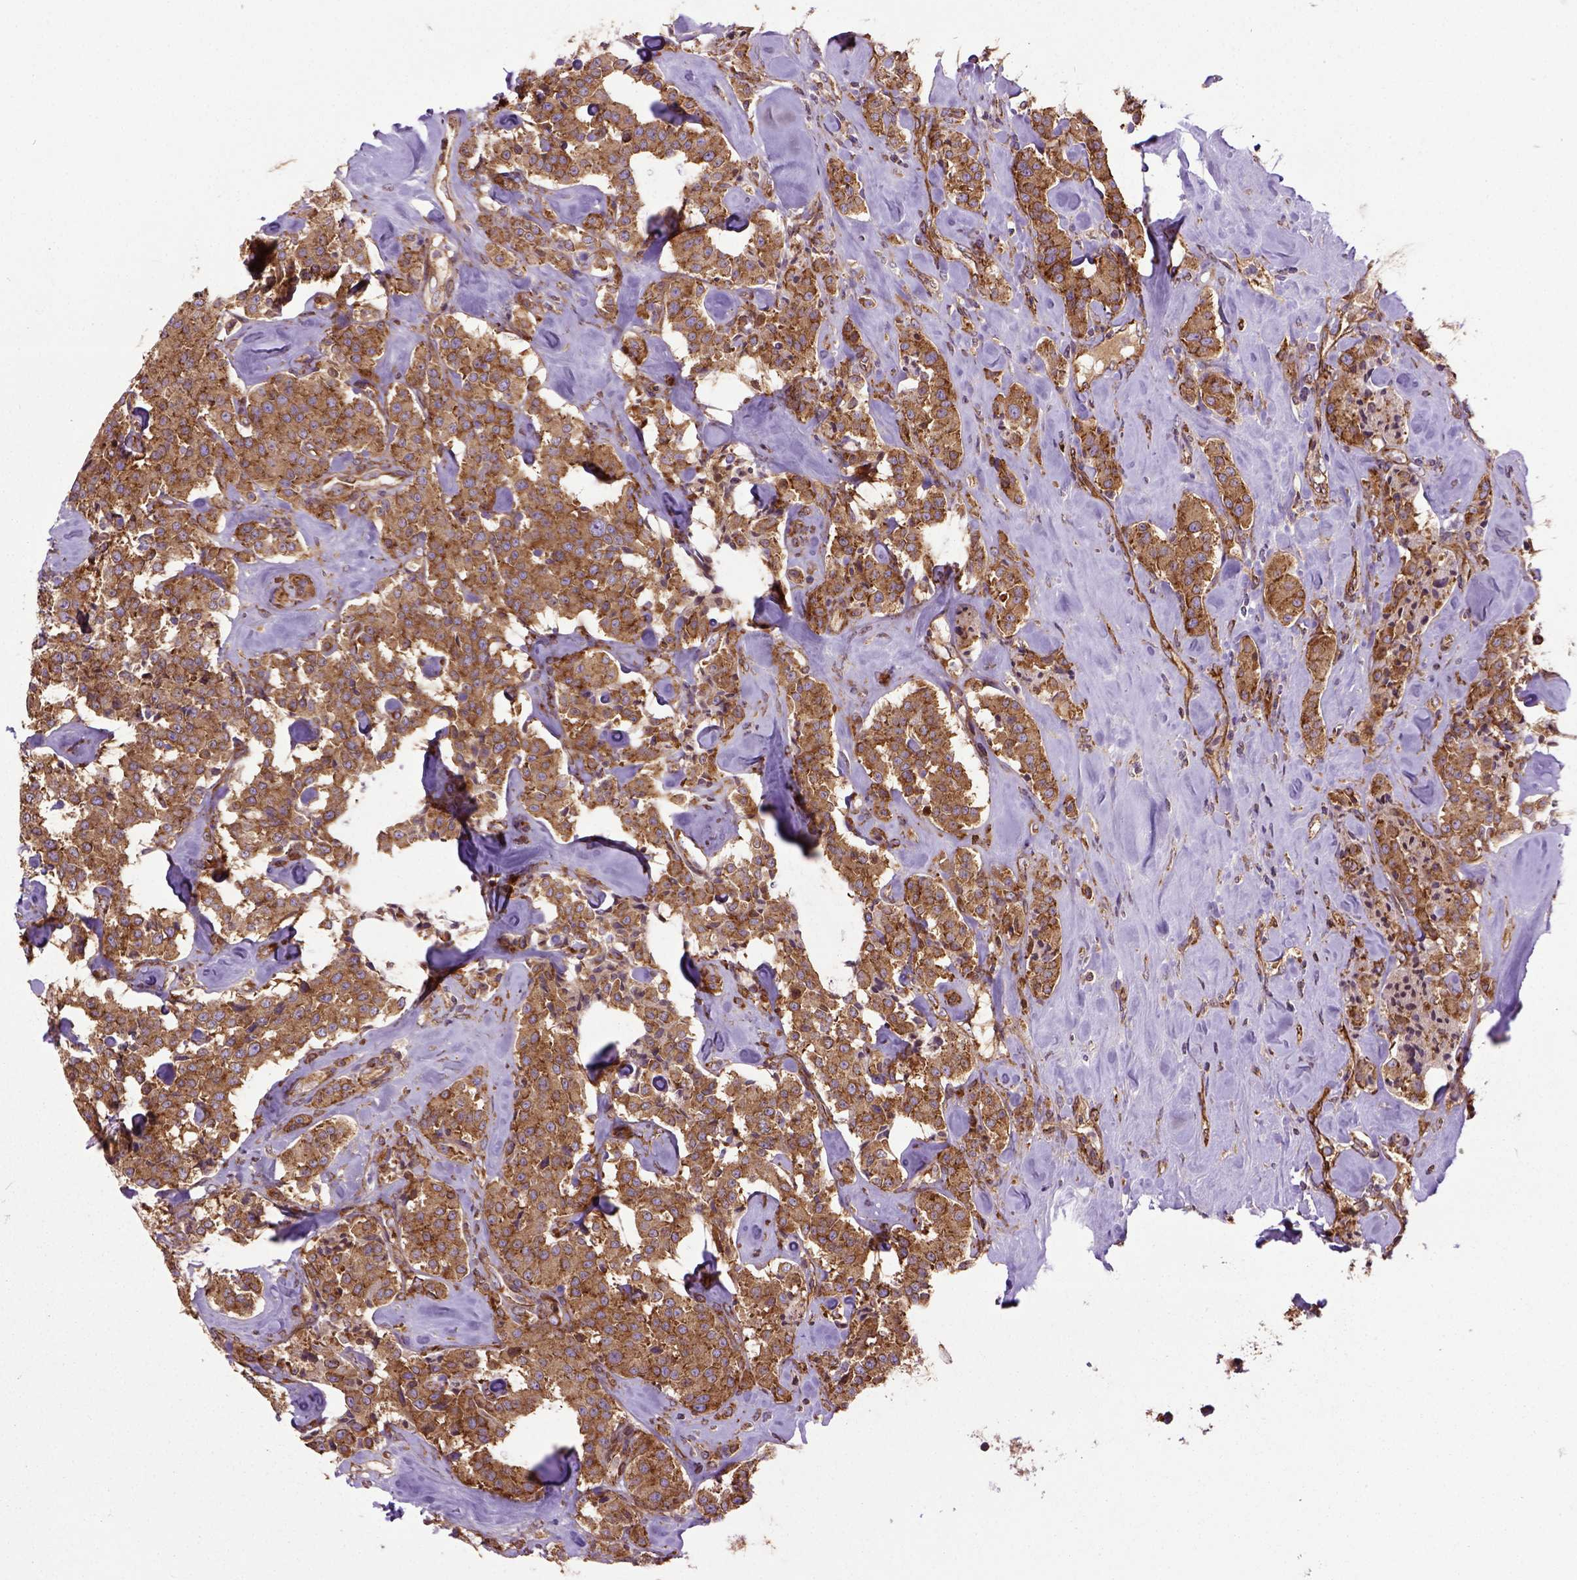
{"staining": {"intensity": "moderate", "quantity": ">75%", "location": "cytoplasmic/membranous"}, "tissue": "carcinoid", "cell_type": "Tumor cells", "image_type": "cancer", "snomed": [{"axis": "morphology", "description": "Carcinoid, malignant, NOS"}, {"axis": "topography", "description": "Pancreas"}], "caption": "Brown immunohistochemical staining in human carcinoid exhibits moderate cytoplasmic/membranous positivity in approximately >75% of tumor cells.", "gene": "CAPRIN1", "patient": {"sex": "male", "age": 41}}